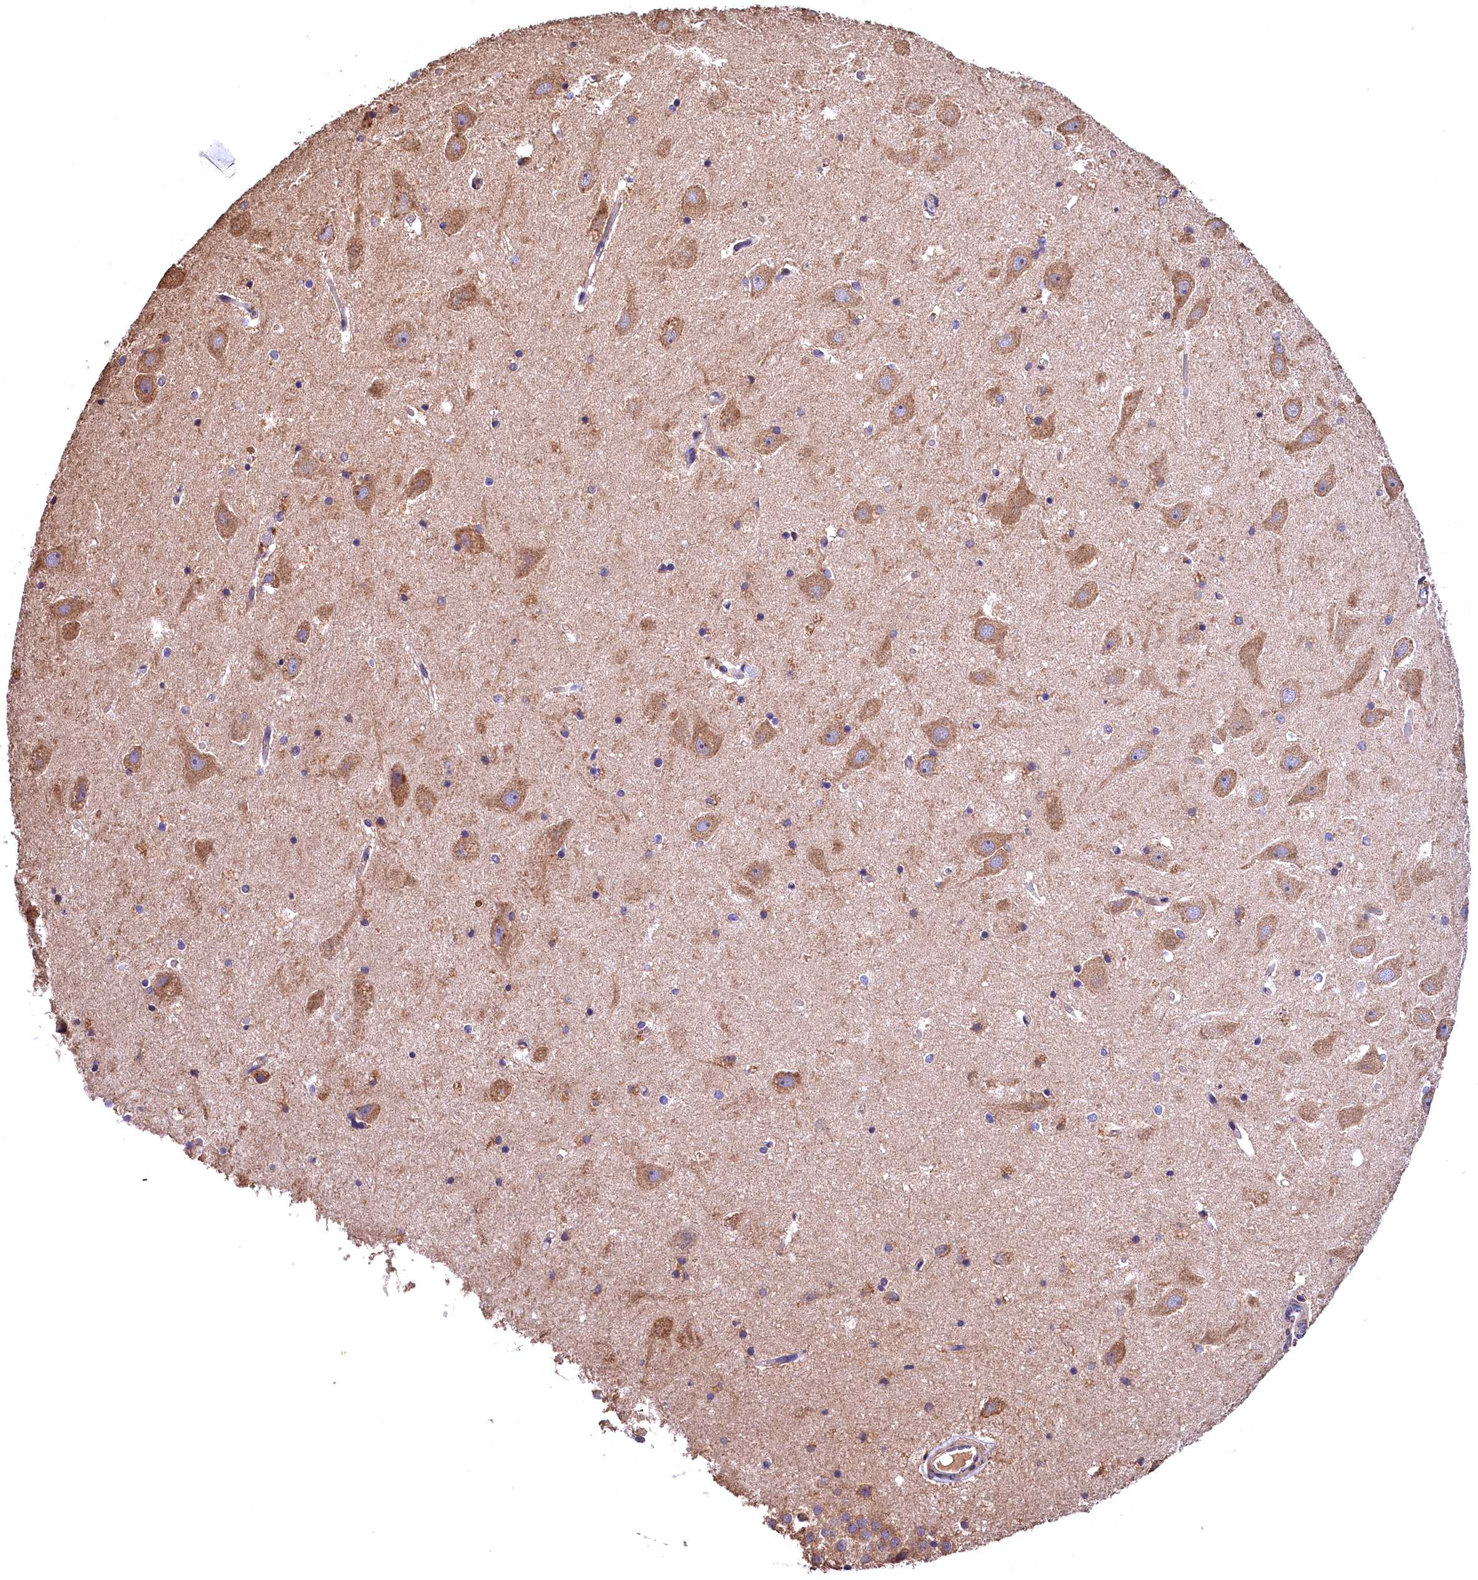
{"staining": {"intensity": "weak", "quantity": "<25%", "location": "cytoplasmic/membranous"}, "tissue": "hippocampus", "cell_type": "Glial cells", "image_type": "normal", "snomed": [{"axis": "morphology", "description": "Normal tissue, NOS"}, {"axis": "topography", "description": "Hippocampus"}], "caption": "IHC of unremarkable human hippocampus displays no positivity in glial cells.", "gene": "ENKD1", "patient": {"sex": "female", "age": 52}}